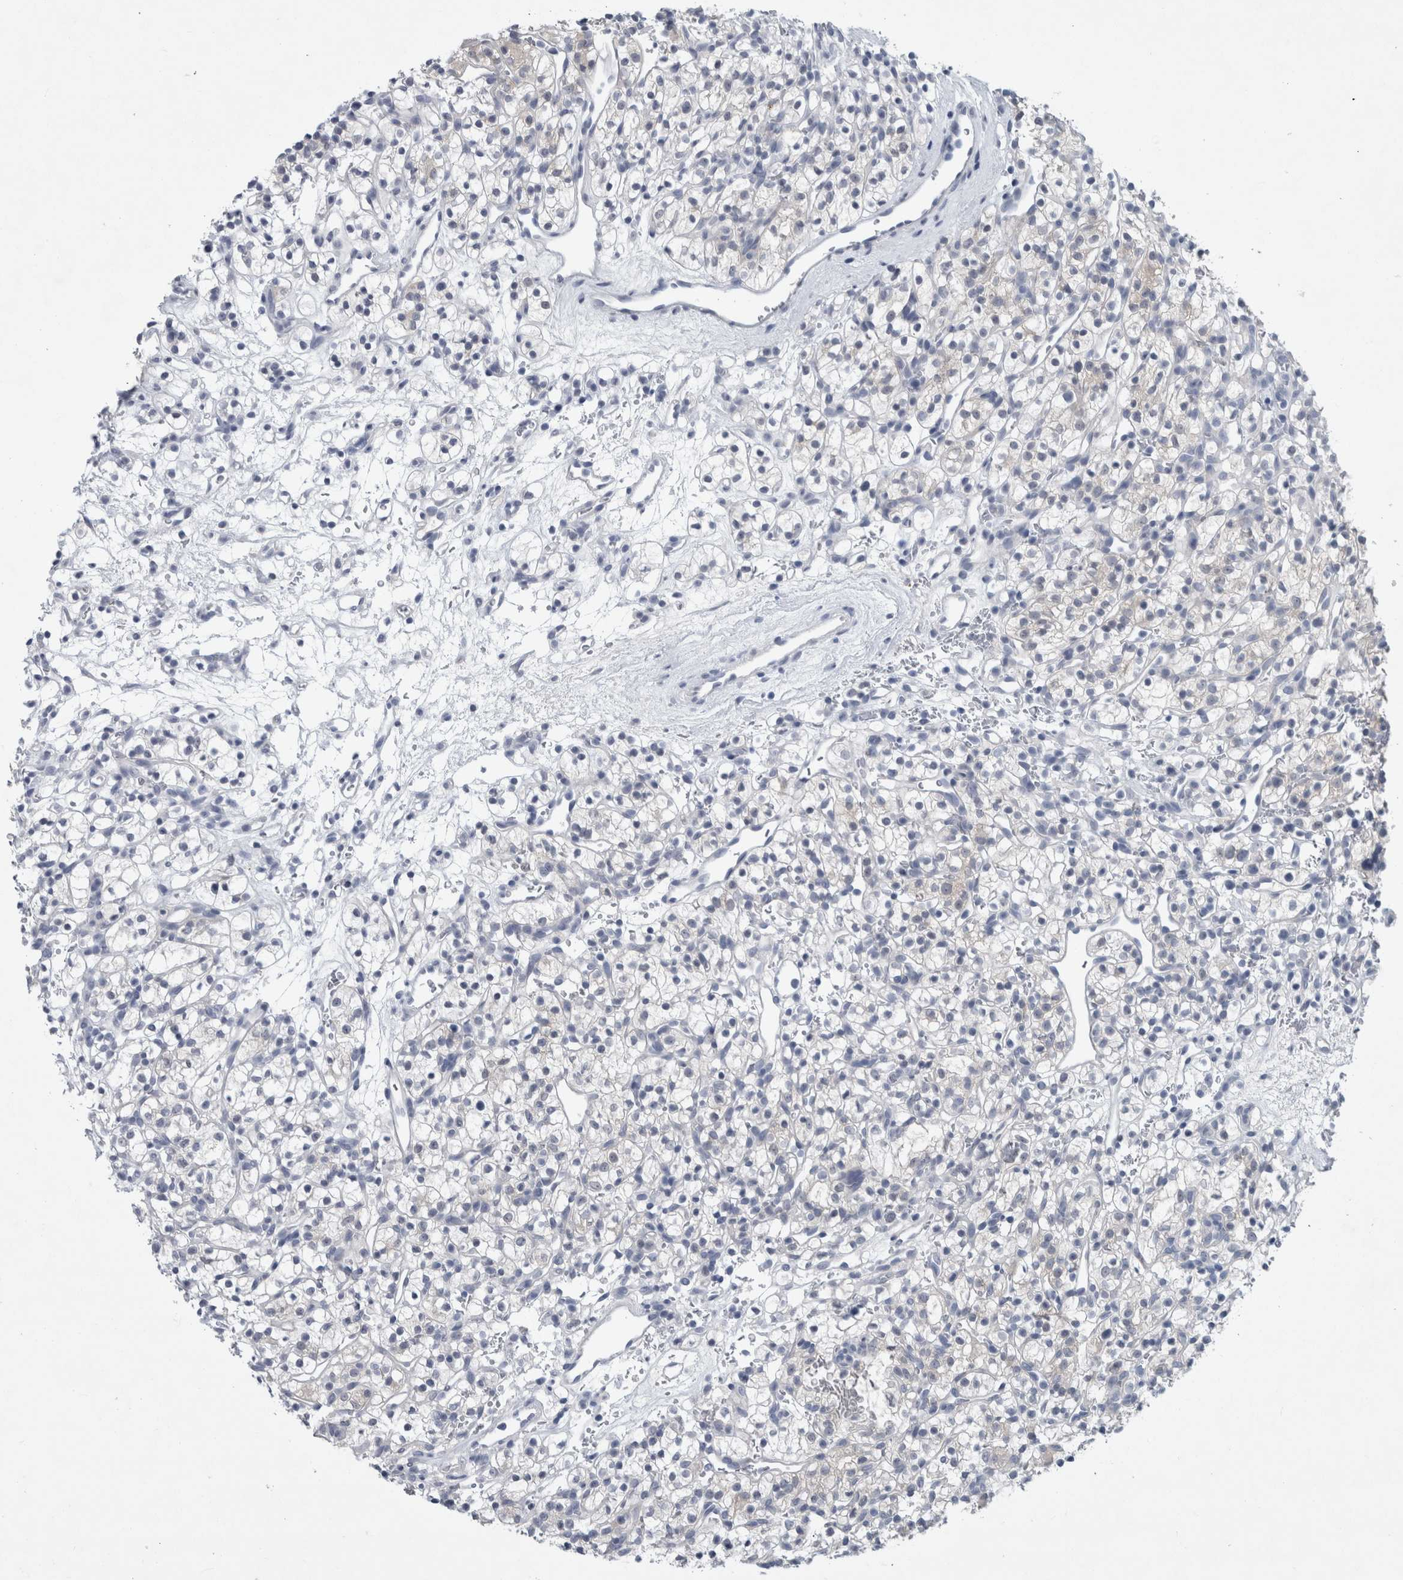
{"staining": {"intensity": "negative", "quantity": "none", "location": "none"}, "tissue": "renal cancer", "cell_type": "Tumor cells", "image_type": "cancer", "snomed": [{"axis": "morphology", "description": "Adenocarcinoma, NOS"}, {"axis": "topography", "description": "Kidney"}], "caption": "Tumor cells show no significant positivity in adenocarcinoma (renal). The staining was performed using DAB (3,3'-diaminobenzidine) to visualize the protein expression in brown, while the nuclei were stained in blue with hematoxylin (Magnification: 20x).", "gene": "FAM83H", "patient": {"sex": "female", "age": 57}}